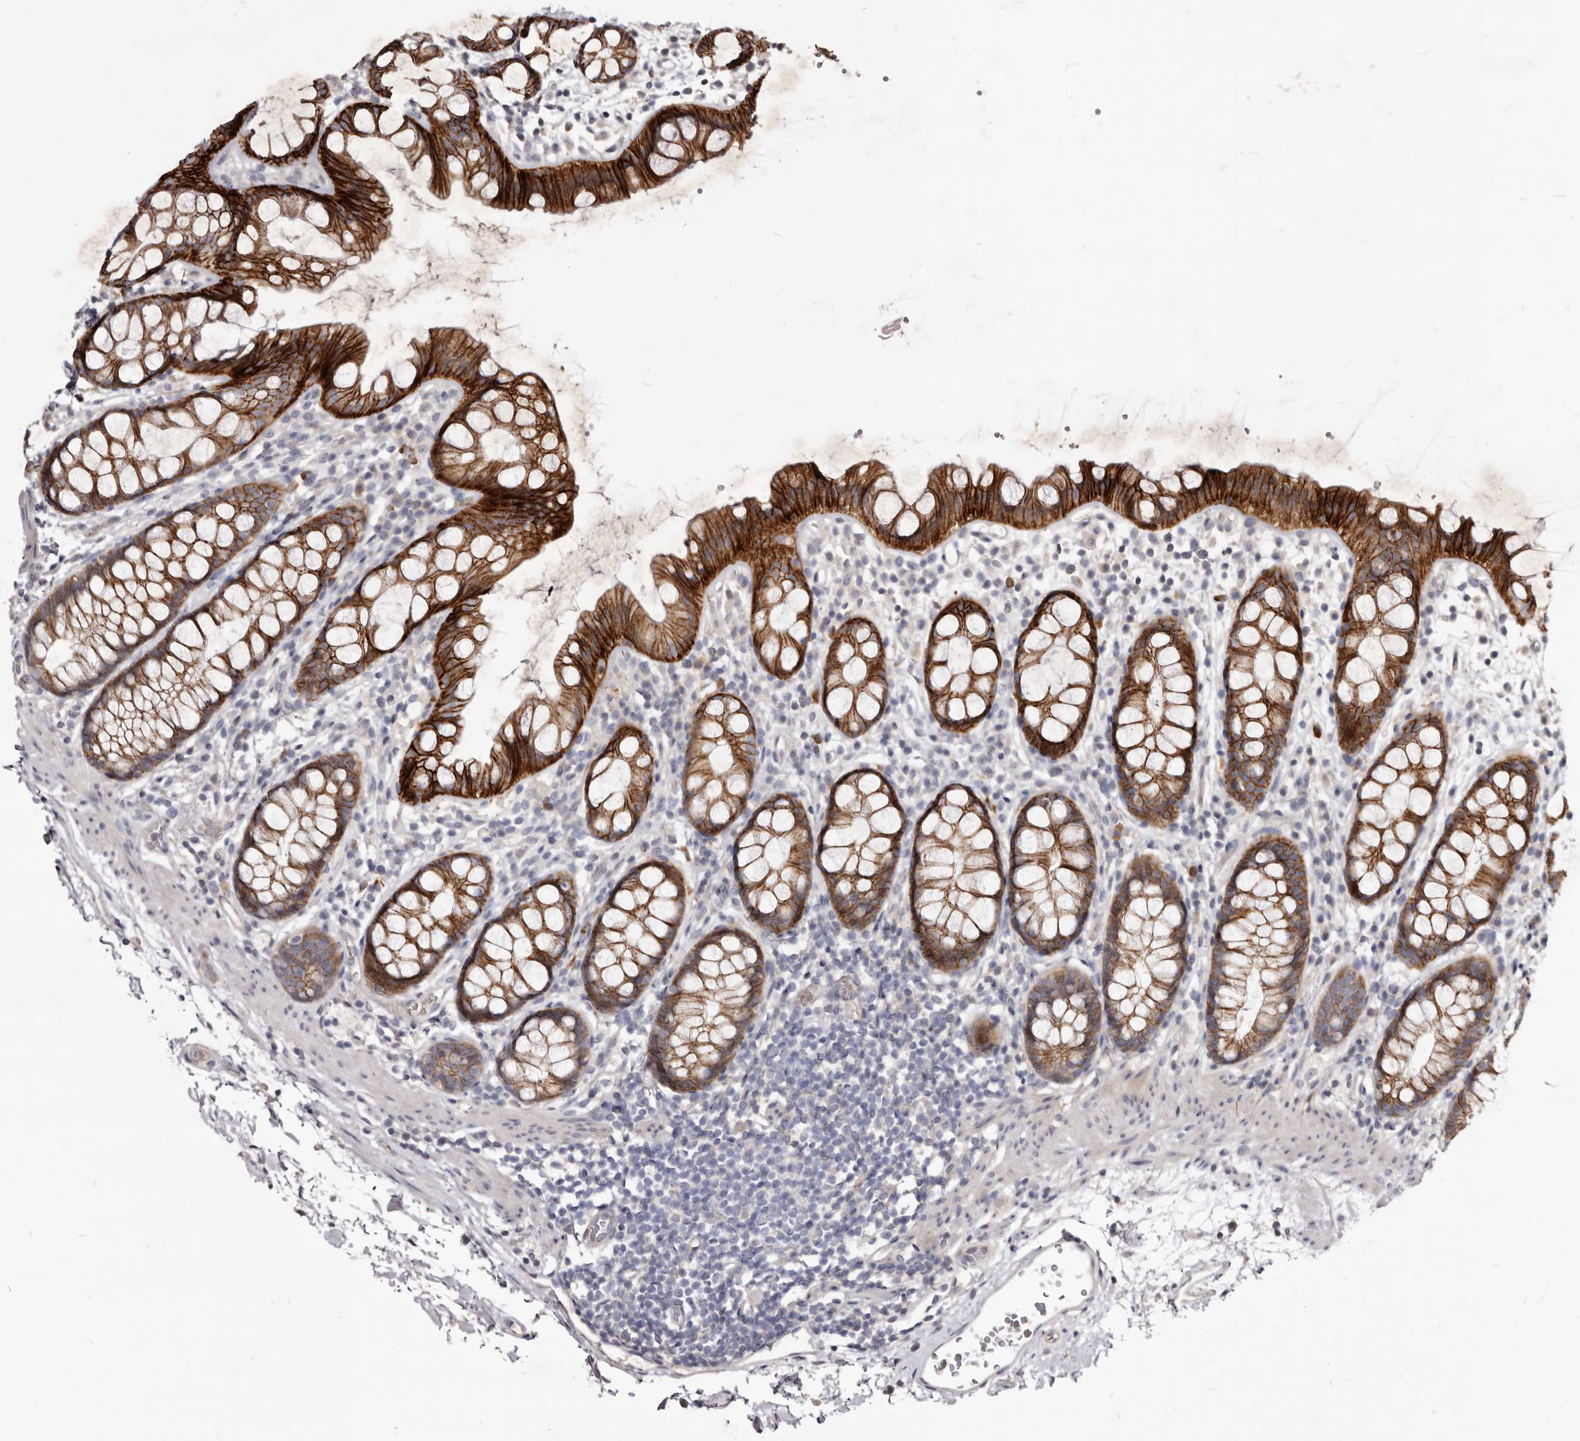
{"staining": {"intensity": "strong", "quantity": ">75%", "location": "cytoplasmic/membranous"}, "tissue": "rectum", "cell_type": "Glandular cells", "image_type": "normal", "snomed": [{"axis": "morphology", "description": "Normal tissue, NOS"}, {"axis": "topography", "description": "Rectum"}], "caption": "Glandular cells display high levels of strong cytoplasmic/membranous expression in about >75% of cells in unremarkable human rectum. (DAB IHC, brown staining for protein, blue staining for nuclei).", "gene": "FAS", "patient": {"sex": "female", "age": 65}}